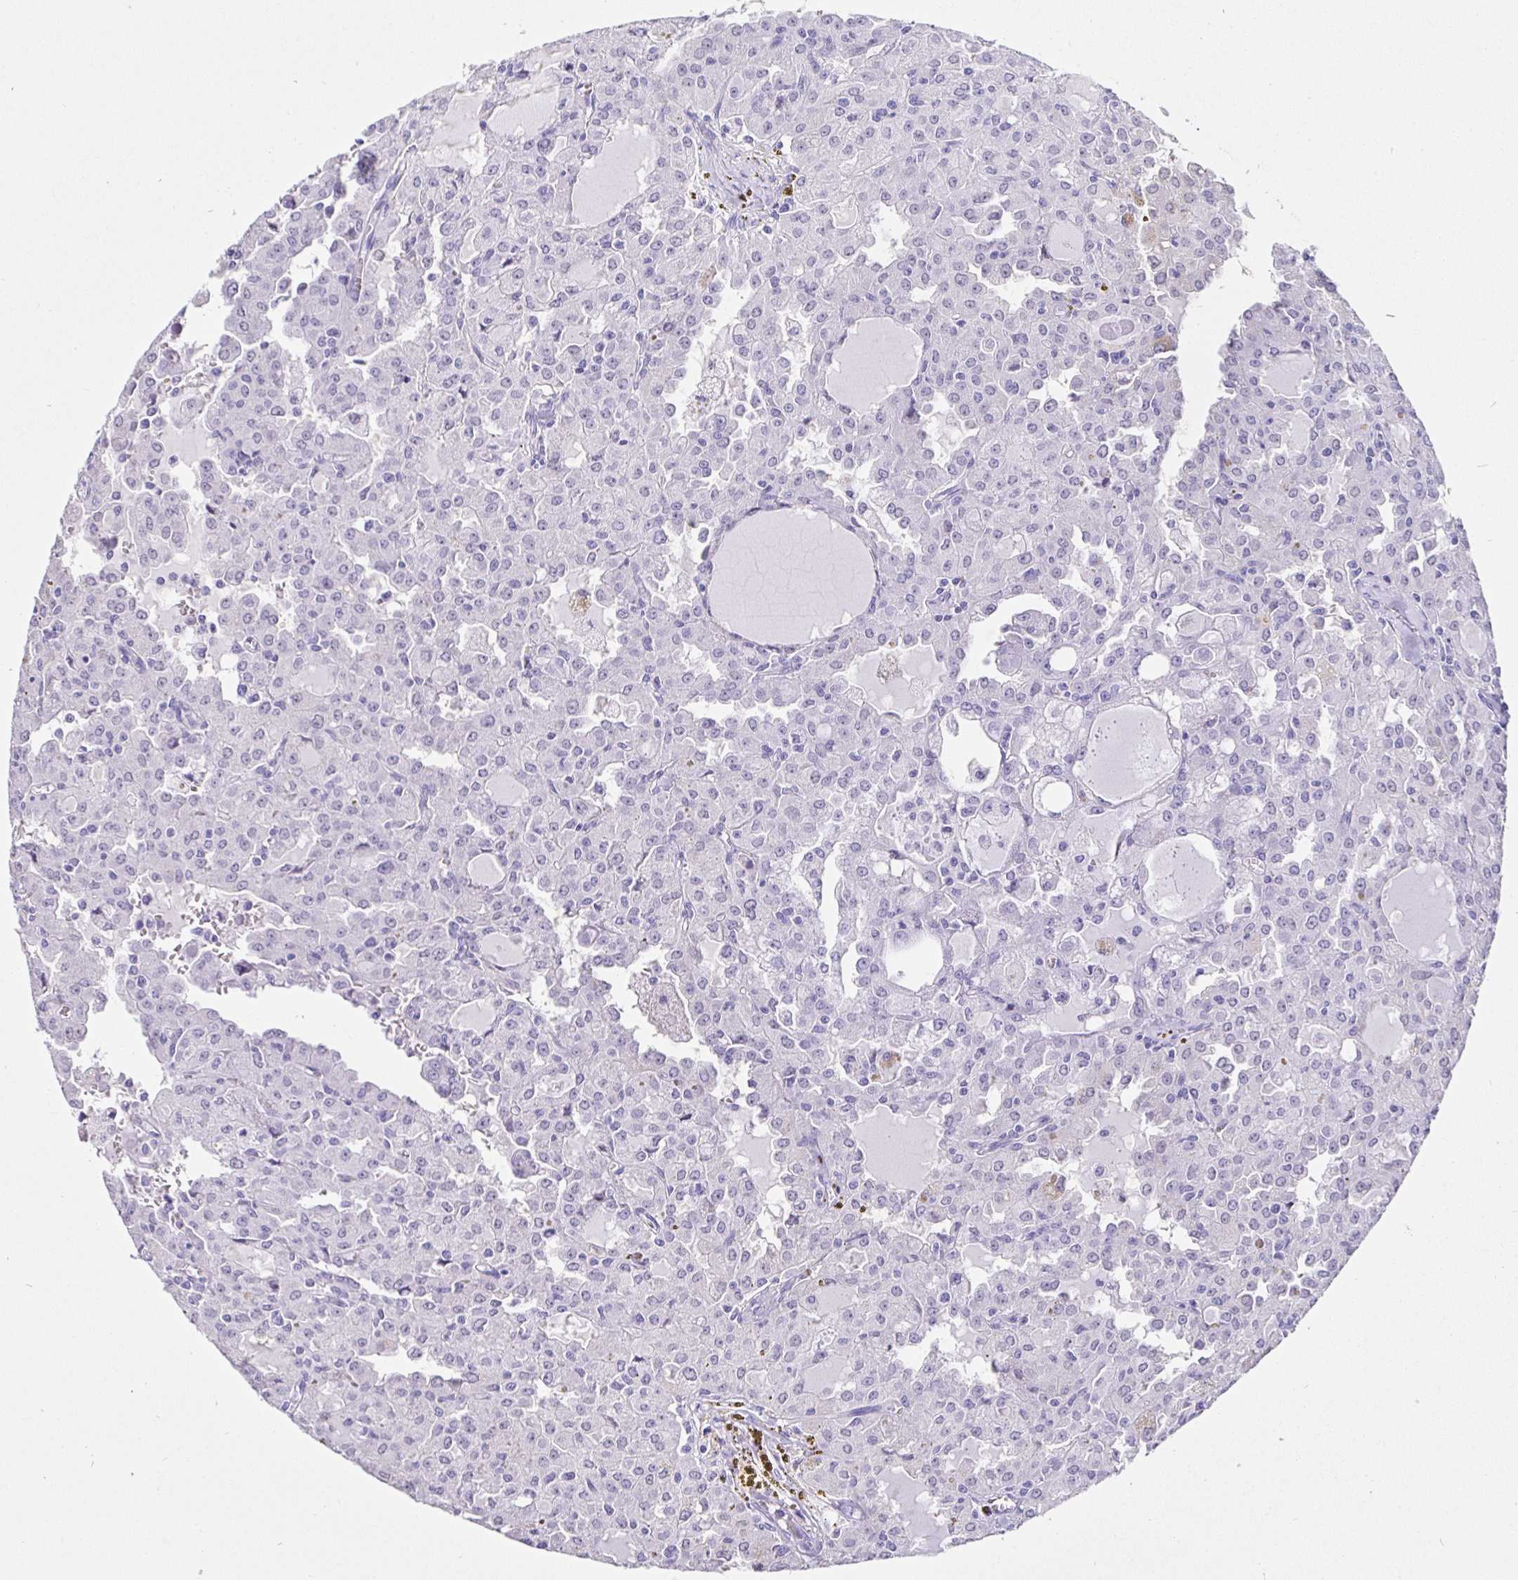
{"staining": {"intensity": "negative", "quantity": "none", "location": "none"}, "tissue": "head and neck cancer", "cell_type": "Tumor cells", "image_type": "cancer", "snomed": [{"axis": "morphology", "description": "Adenocarcinoma, NOS"}, {"axis": "topography", "description": "Head-Neck"}], "caption": "This is a image of immunohistochemistry (IHC) staining of adenocarcinoma (head and neck), which shows no staining in tumor cells. Nuclei are stained in blue.", "gene": "PRAMEF19", "patient": {"sex": "male", "age": 64}}